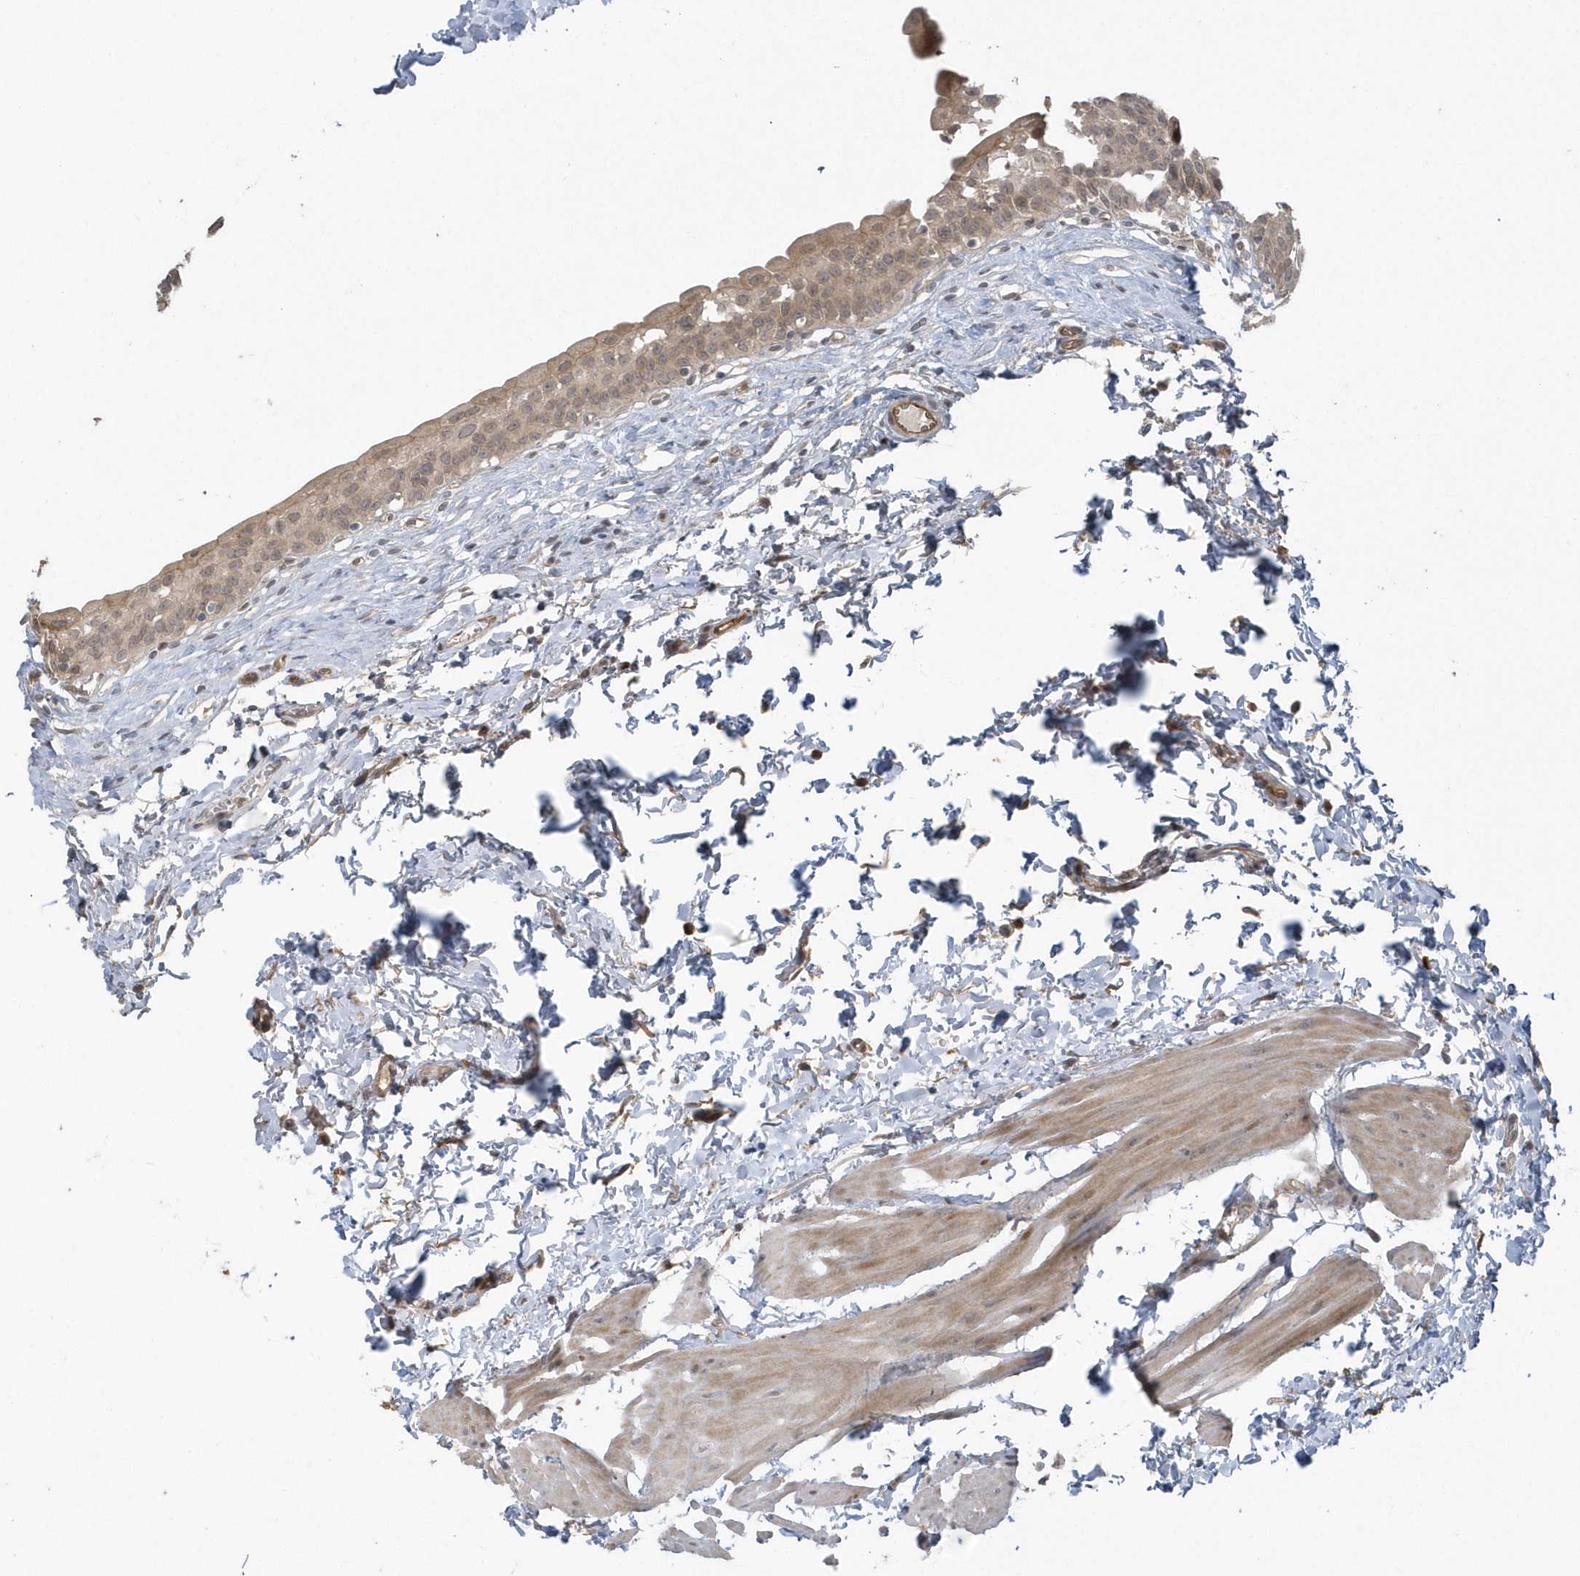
{"staining": {"intensity": "moderate", "quantity": "25%-75%", "location": "cytoplasmic/membranous"}, "tissue": "urinary bladder", "cell_type": "Urothelial cells", "image_type": "normal", "snomed": [{"axis": "morphology", "description": "Normal tissue, NOS"}, {"axis": "topography", "description": "Urinary bladder"}], "caption": "Benign urinary bladder displays moderate cytoplasmic/membranous positivity in about 25%-75% of urothelial cells Using DAB (3,3'-diaminobenzidine) (brown) and hematoxylin (blue) stains, captured at high magnification using brightfield microscopy..", "gene": "HERPUD1", "patient": {"sex": "male", "age": 51}}